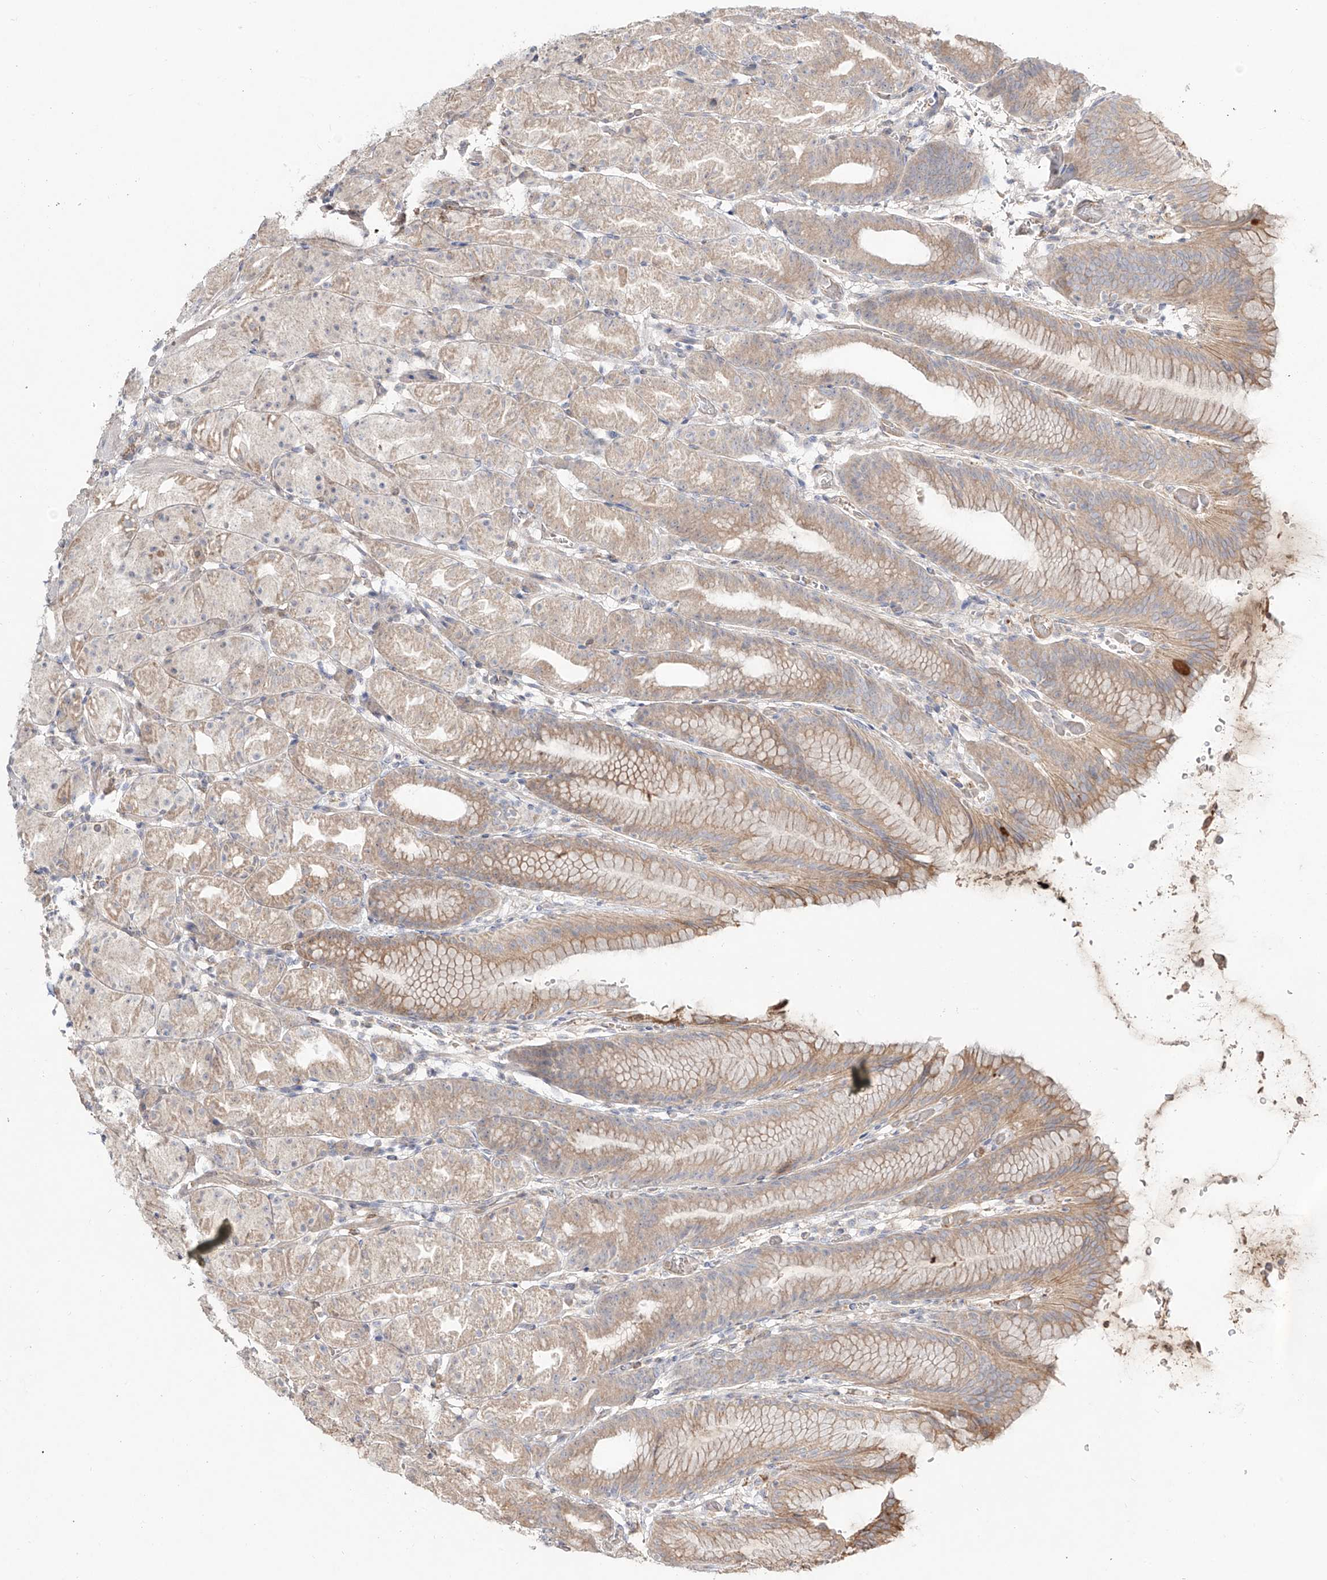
{"staining": {"intensity": "moderate", "quantity": ">75%", "location": "cytoplasmic/membranous"}, "tissue": "stomach", "cell_type": "Glandular cells", "image_type": "normal", "snomed": [{"axis": "morphology", "description": "Normal tissue, NOS"}, {"axis": "topography", "description": "Stomach, upper"}], "caption": "Immunohistochemical staining of normal human stomach displays medium levels of moderate cytoplasmic/membranous expression in approximately >75% of glandular cells. (DAB (3,3'-diaminobenzidine) = brown stain, brightfield microscopy at high magnification).", "gene": "ERO1A", "patient": {"sex": "male", "age": 48}}